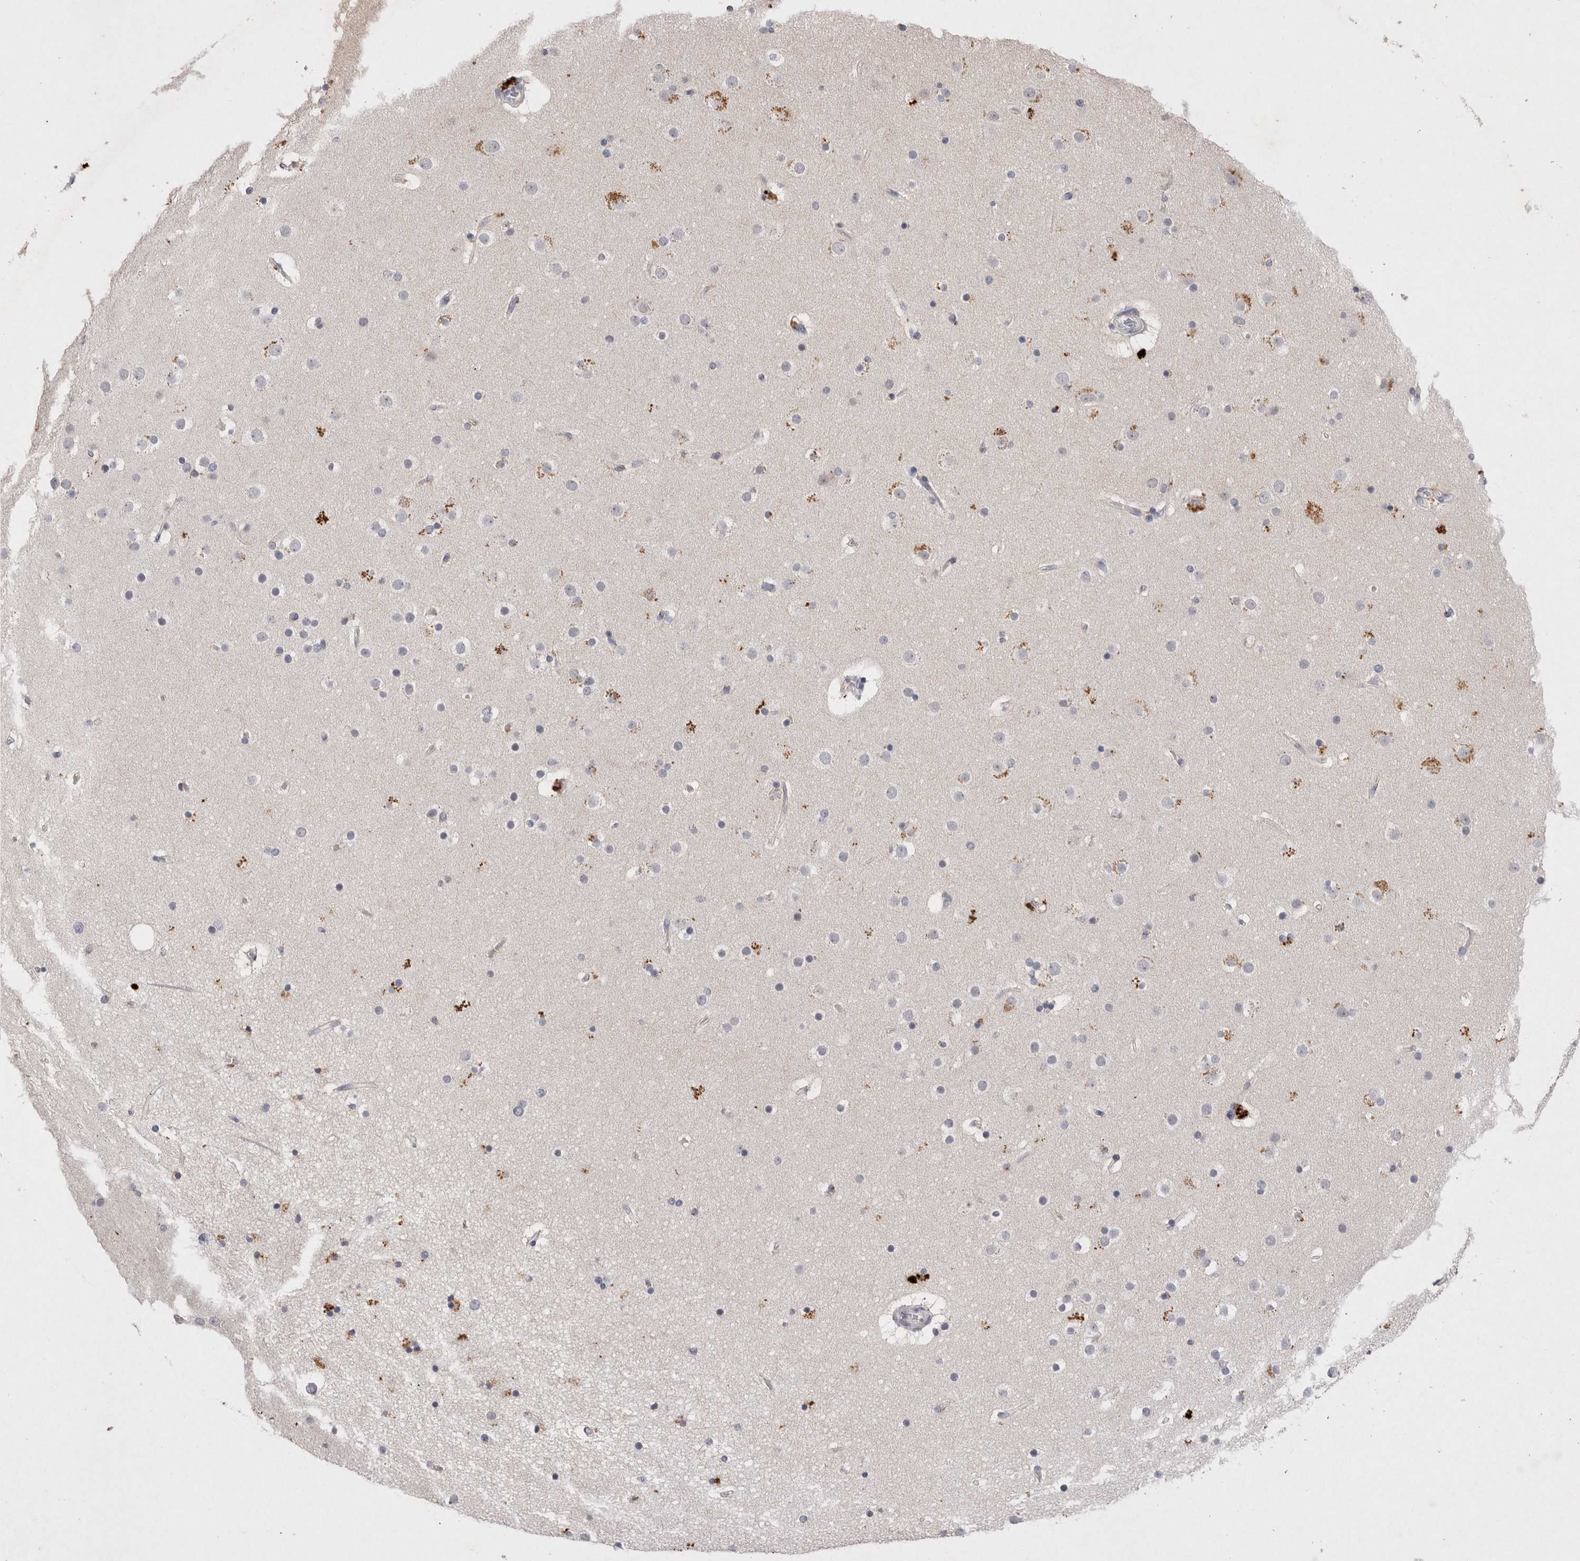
{"staining": {"intensity": "moderate", "quantity": "25%-75%", "location": "cytoplasmic/membranous"}, "tissue": "cerebral cortex", "cell_type": "Endothelial cells", "image_type": "normal", "snomed": [{"axis": "morphology", "description": "Normal tissue, NOS"}, {"axis": "topography", "description": "Cerebral cortex"}], "caption": "Protein expression analysis of normal cerebral cortex demonstrates moderate cytoplasmic/membranous staining in about 25%-75% of endothelial cells.", "gene": "RASSF3", "patient": {"sex": "male", "age": 57}}